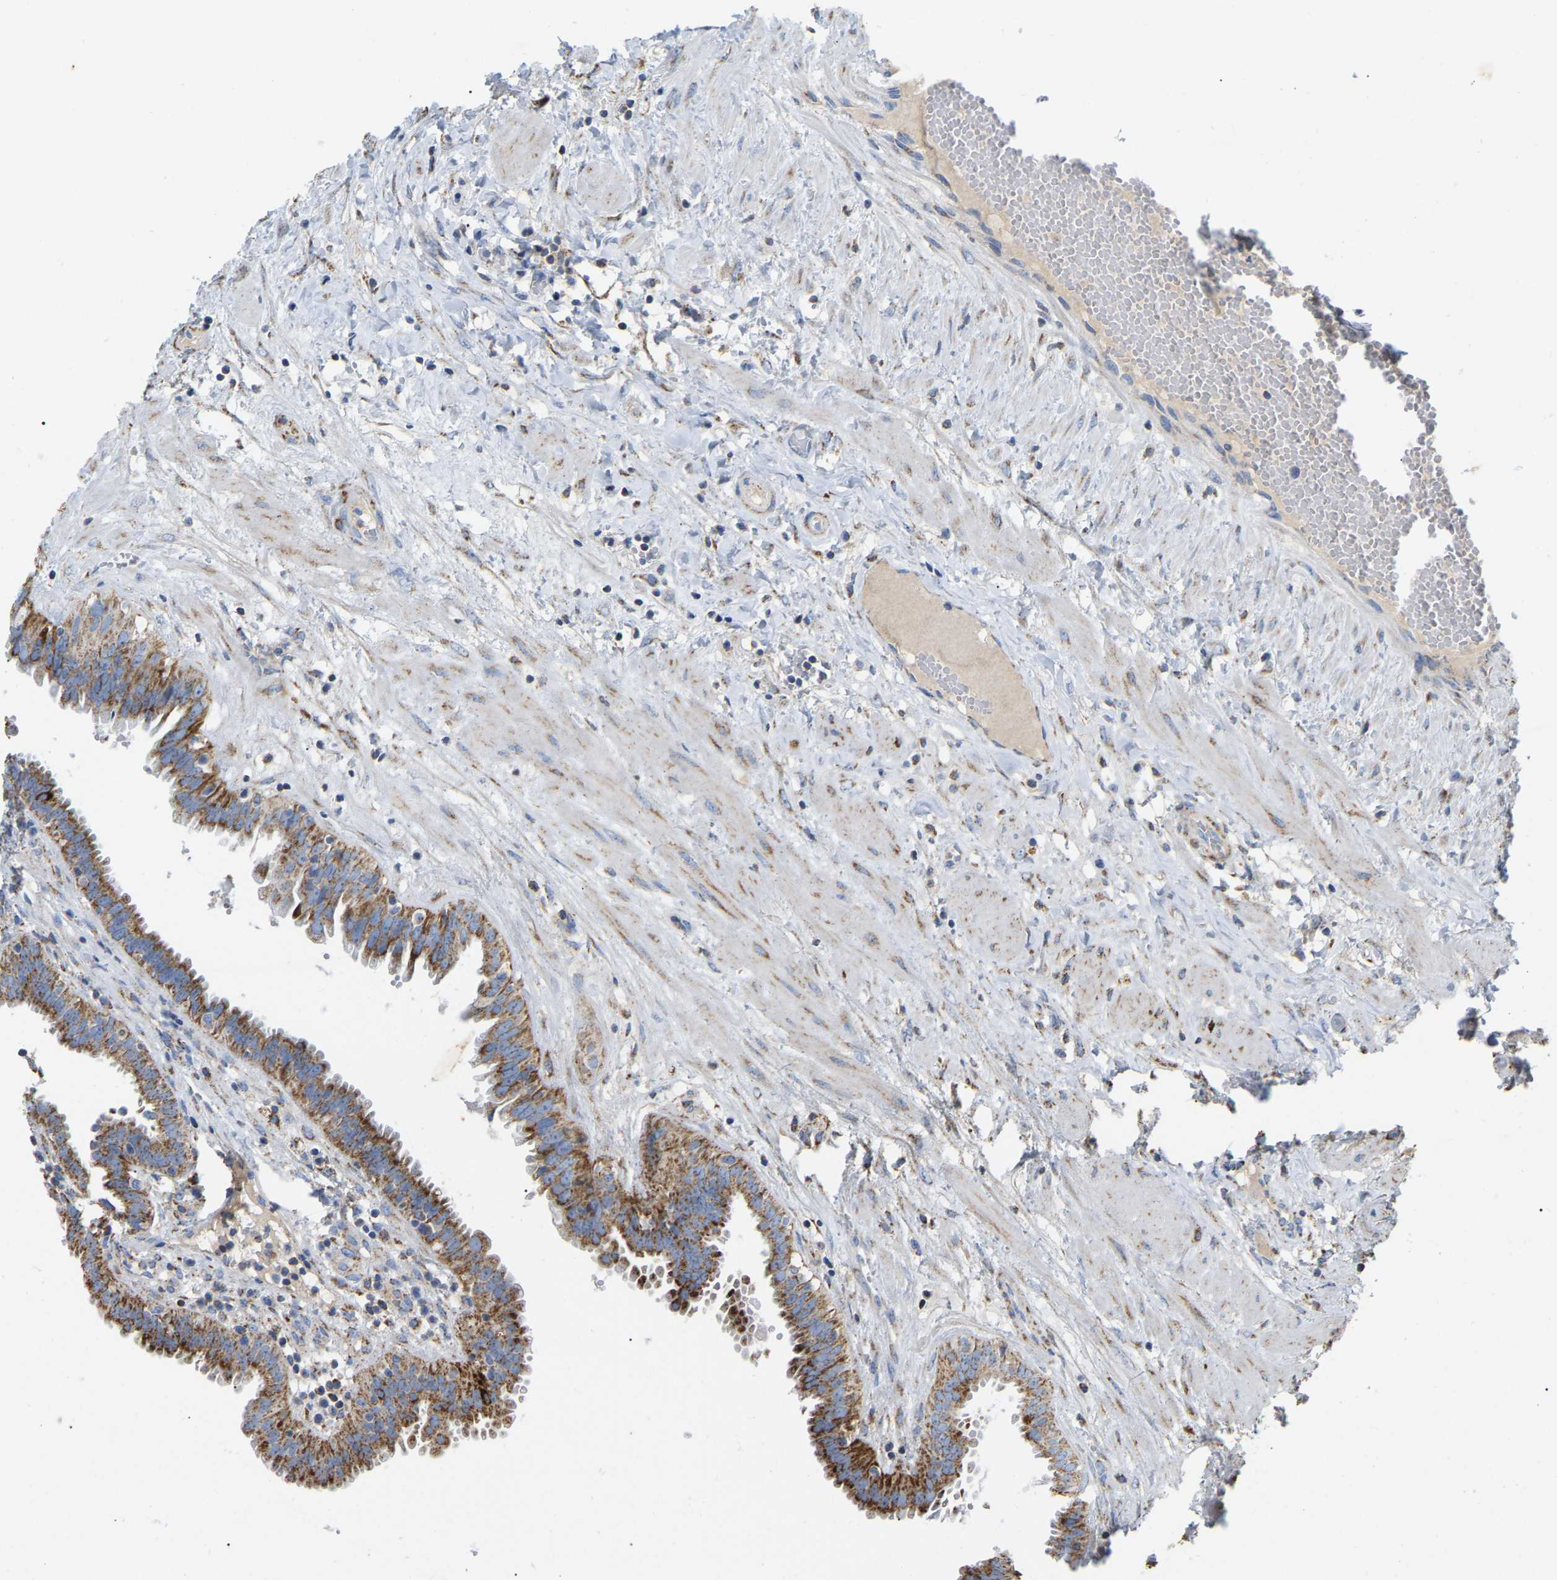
{"staining": {"intensity": "moderate", "quantity": "25%-75%", "location": "cytoplasmic/membranous"}, "tissue": "seminal vesicle", "cell_type": "Glandular cells", "image_type": "normal", "snomed": [{"axis": "morphology", "description": "Normal tissue, NOS"}, {"axis": "morphology", "description": "Adenocarcinoma, High grade"}, {"axis": "topography", "description": "Prostate"}, {"axis": "topography", "description": "Seminal veicle"}], "caption": "IHC (DAB) staining of normal human seminal vesicle demonstrates moderate cytoplasmic/membranous protein staining in about 25%-75% of glandular cells.", "gene": "HIBADH", "patient": {"sex": "male", "age": 55}}